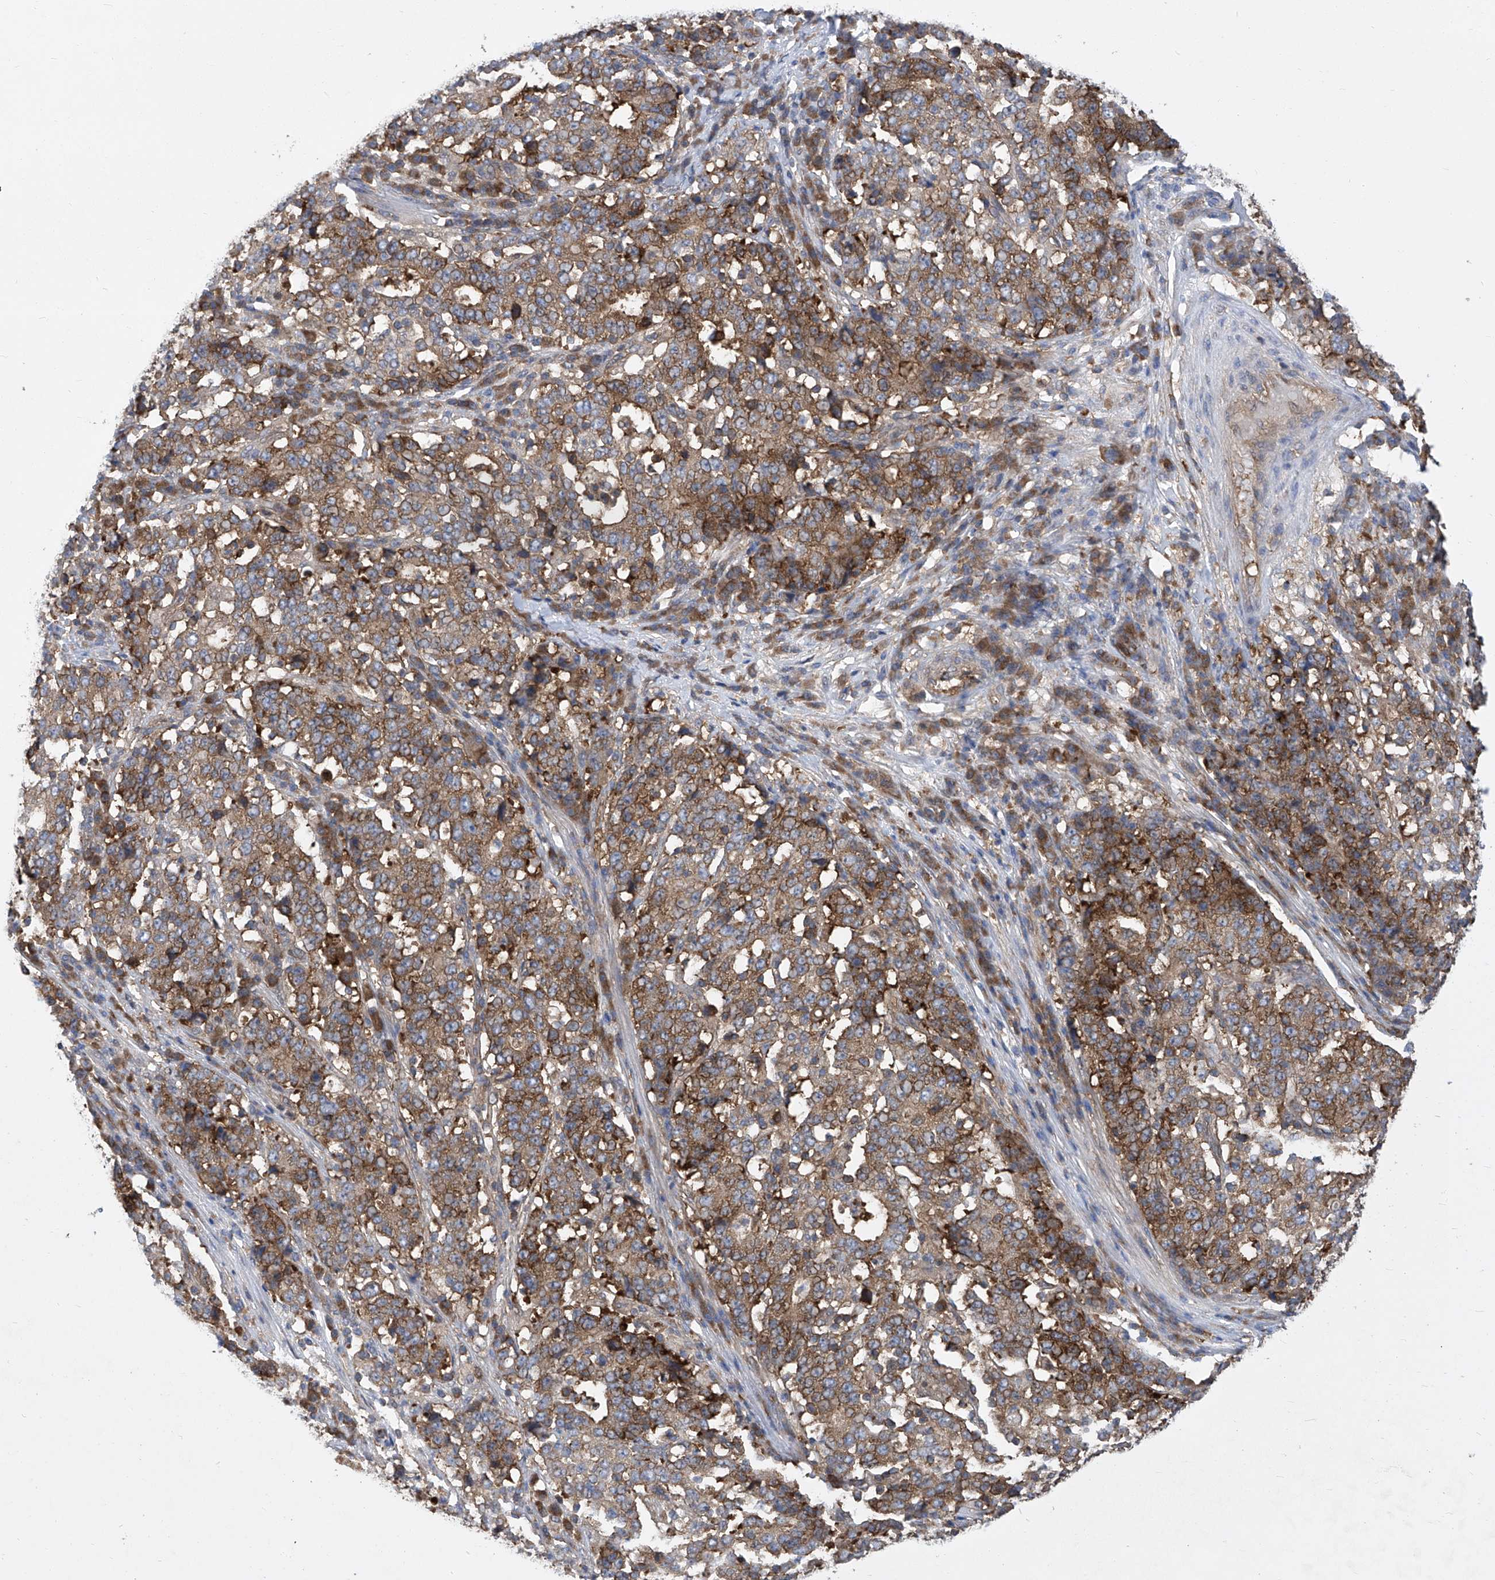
{"staining": {"intensity": "moderate", "quantity": ">75%", "location": "cytoplasmic/membranous"}, "tissue": "stomach cancer", "cell_type": "Tumor cells", "image_type": "cancer", "snomed": [{"axis": "morphology", "description": "Adenocarcinoma, NOS"}, {"axis": "topography", "description": "Stomach"}], "caption": "This histopathology image shows stomach cancer (adenocarcinoma) stained with immunohistochemistry to label a protein in brown. The cytoplasmic/membranous of tumor cells show moderate positivity for the protein. Nuclei are counter-stained blue.", "gene": "EIF3M", "patient": {"sex": "male", "age": 59}}